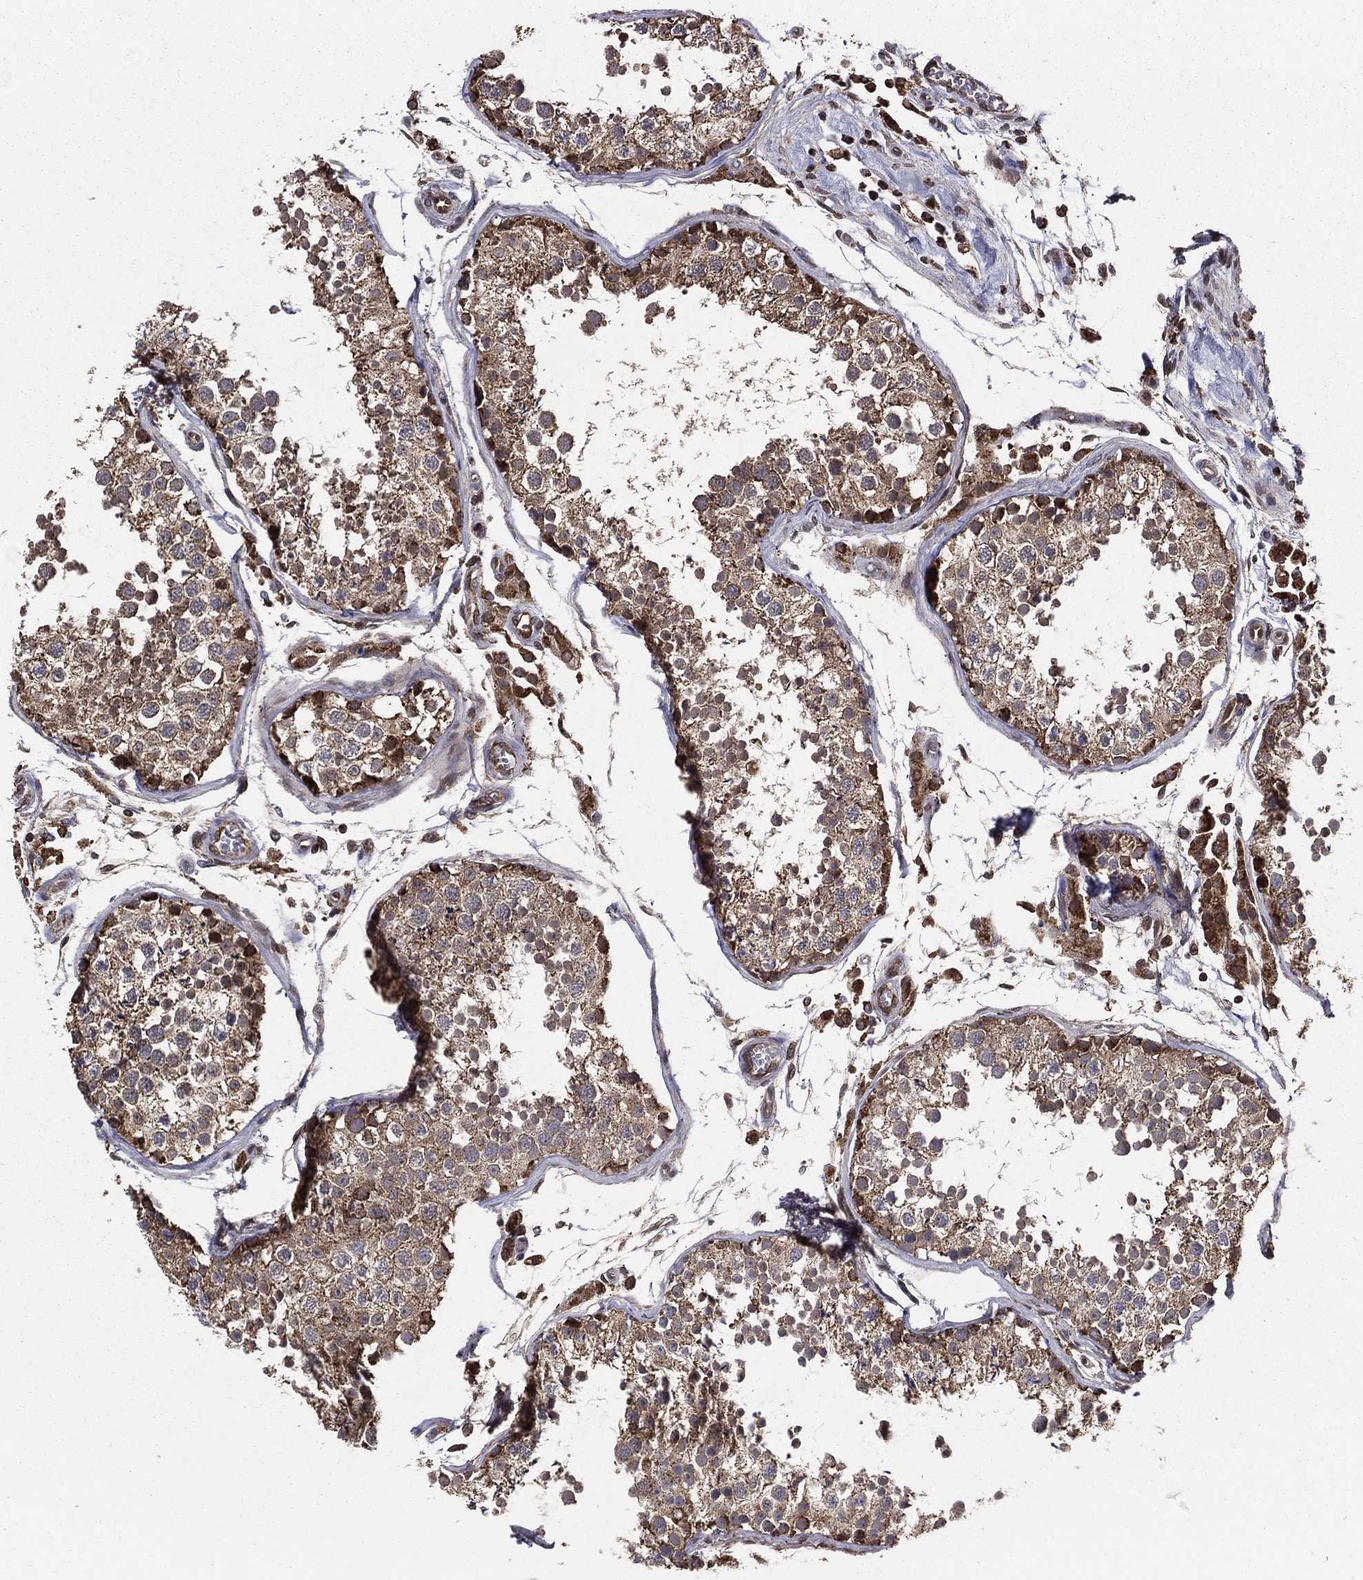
{"staining": {"intensity": "strong", "quantity": "<25%", "location": "cytoplasmic/membranous"}, "tissue": "testis", "cell_type": "Cells in seminiferous ducts", "image_type": "normal", "snomed": [{"axis": "morphology", "description": "Normal tissue, NOS"}, {"axis": "topography", "description": "Testis"}], "caption": "IHC staining of normal testis, which reveals medium levels of strong cytoplasmic/membranous staining in about <25% of cells in seminiferous ducts indicating strong cytoplasmic/membranous protein positivity. The staining was performed using DAB (3,3'-diaminobenzidine) (brown) for protein detection and nuclei were counterstained in hematoxylin (blue).", "gene": "ENSG00000288684", "patient": {"sex": "male", "age": 29}}